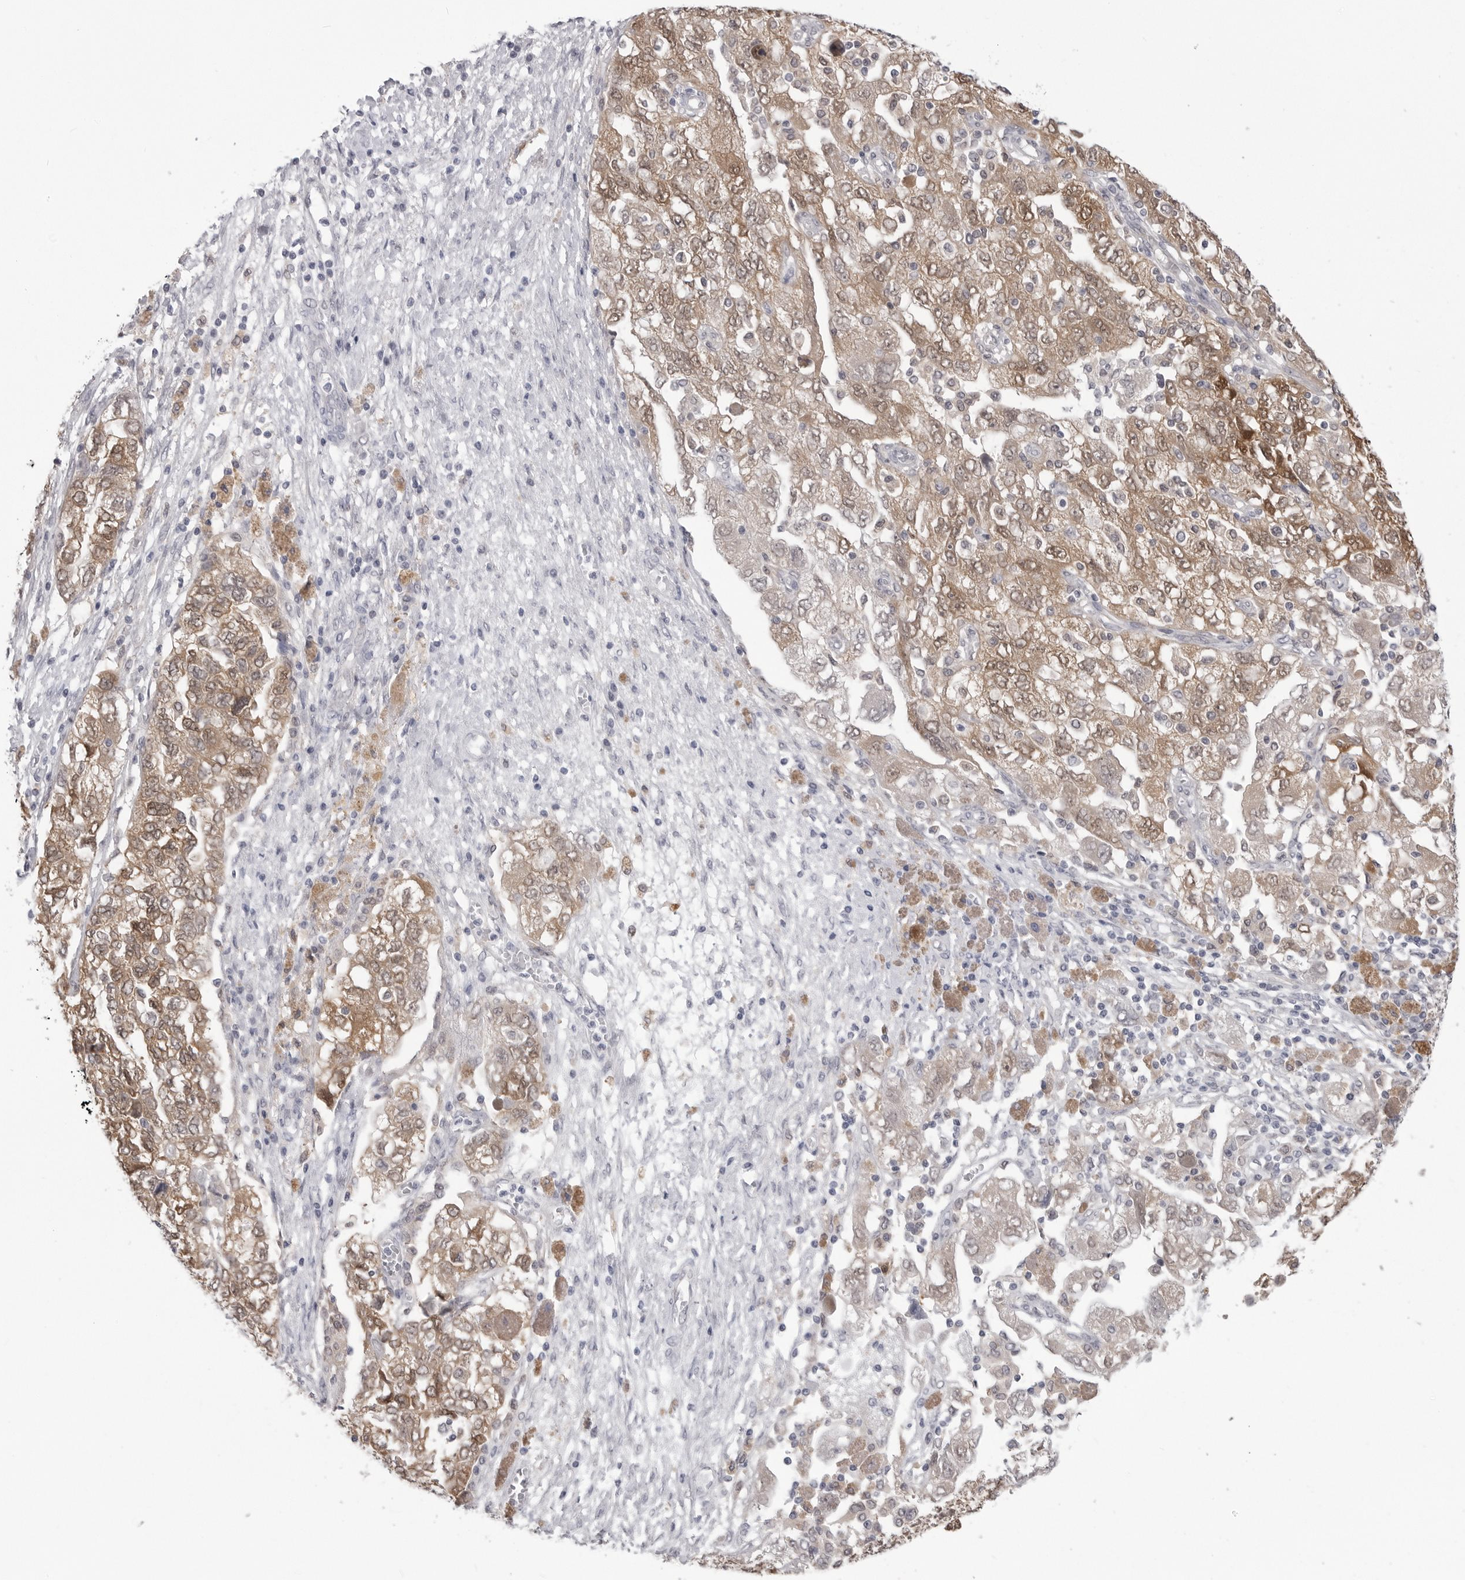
{"staining": {"intensity": "moderate", "quantity": ">75%", "location": "cytoplasmic/membranous,nuclear"}, "tissue": "ovarian cancer", "cell_type": "Tumor cells", "image_type": "cancer", "snomed": [{"axis": "morphology", "description": "Carcinoma, NOS"}, {"axis": "morphology", "description": "Cystadenocarcinoma, serous, NOS"}, {"axis": "topography", "description": "Ovary"}], "caption": "Carcinoma (ovarian) tissue shows moderate cytoplasmic/membranous and nuclear positivity in about >75% of tumor cells, visualized by immunohistochemistry.", "gene": "PNPO", "patient": {"sex": "female", "age": 69}}